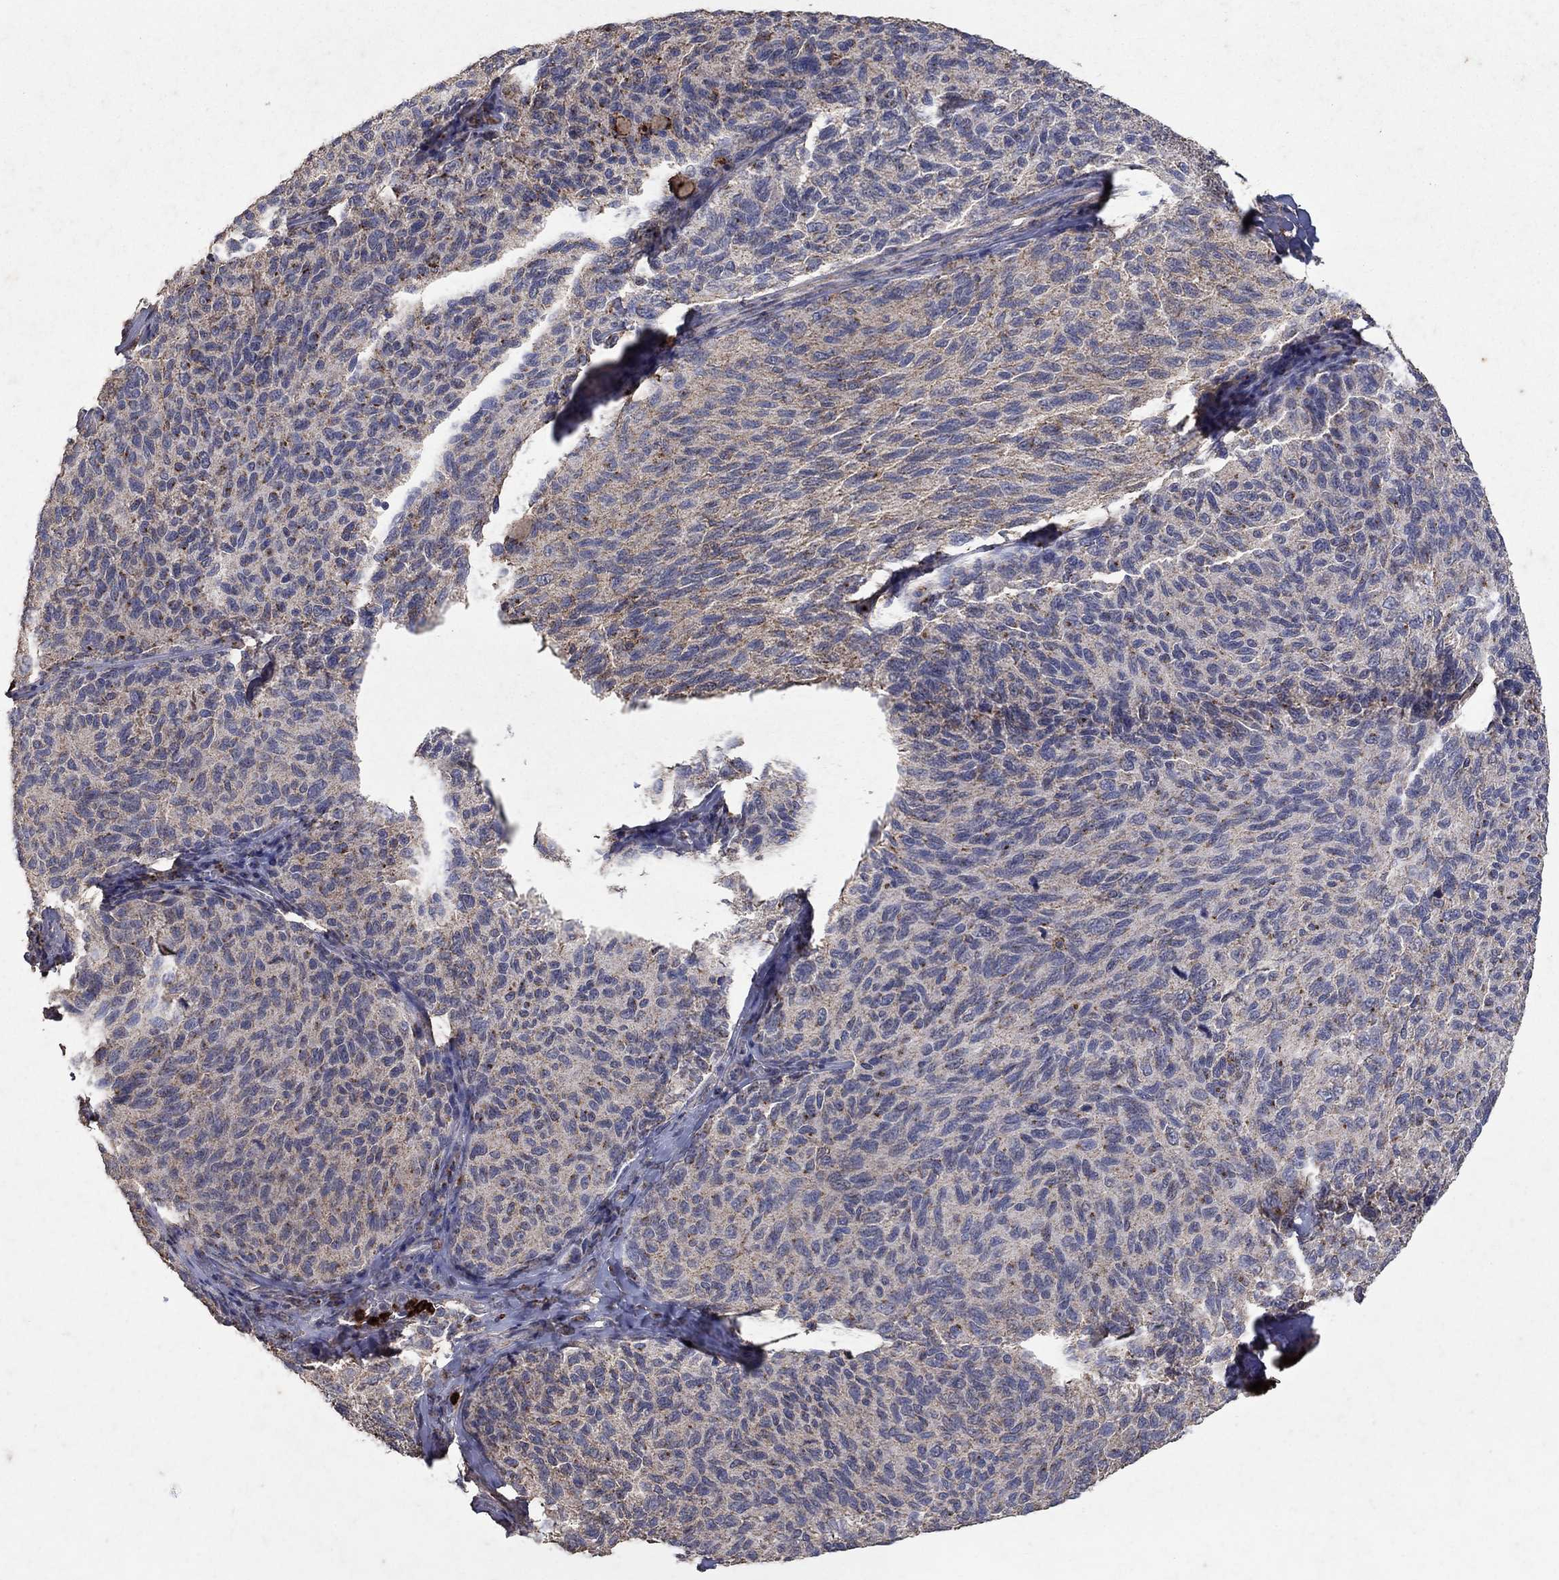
{"staining": {"intensity": "negative", "quantity": "none", "location": "none"}, "tissue": "melanoma", "cell_type": "Tumor cells", "image_type": "cancer", "snomed": [{"axis": "morphology", "description": "Malignant melanoma, NOS"}, {"axis": "topography", "description": "Skin"}], "caption": "This is a photomicrograph of IHC staining of melanoma, which shows no positivity in tumor cells.", "gene": "CD24", "patient": {"sex": "female", "age": 73}}